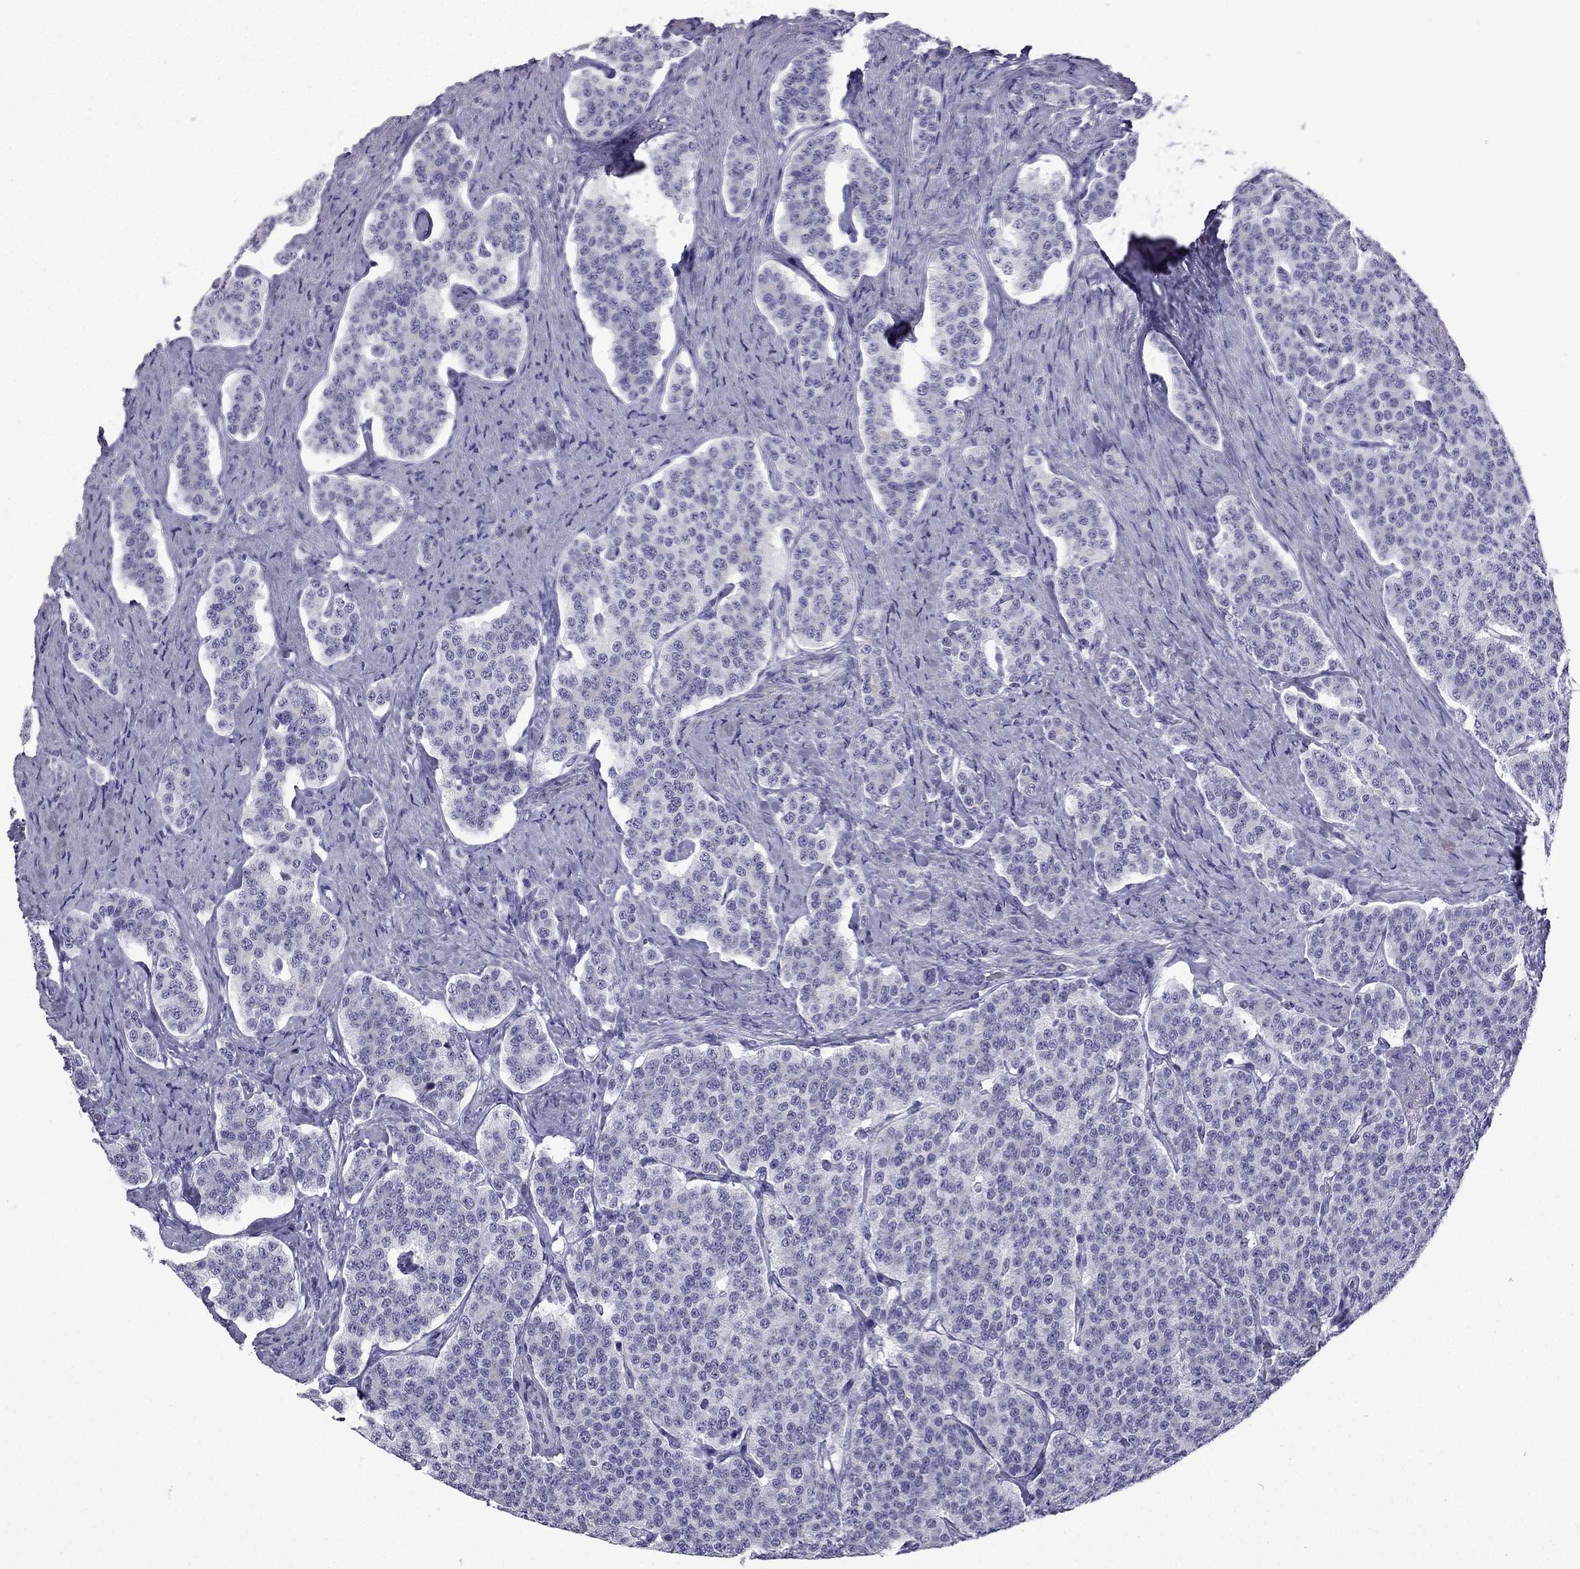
{"staining": {"intensity": "negative", "quantity": "none", "location": "none"}, "tissue": "carcinoid", "cell_type": "Tumor cells", "image_type": "cancer", "snomed": [{"axis": "morphology", "description": "Carcinoid, malignant, NOS"}, {"axis": "topography", "description": "Small intestine"}], "caption": "DAB immunohistochemical staining of human carcinoid (malignant) exhibits no significant expression in tumor cells.", "gene": "GJA8", "patient": {"sex": "female", "age": 58}}